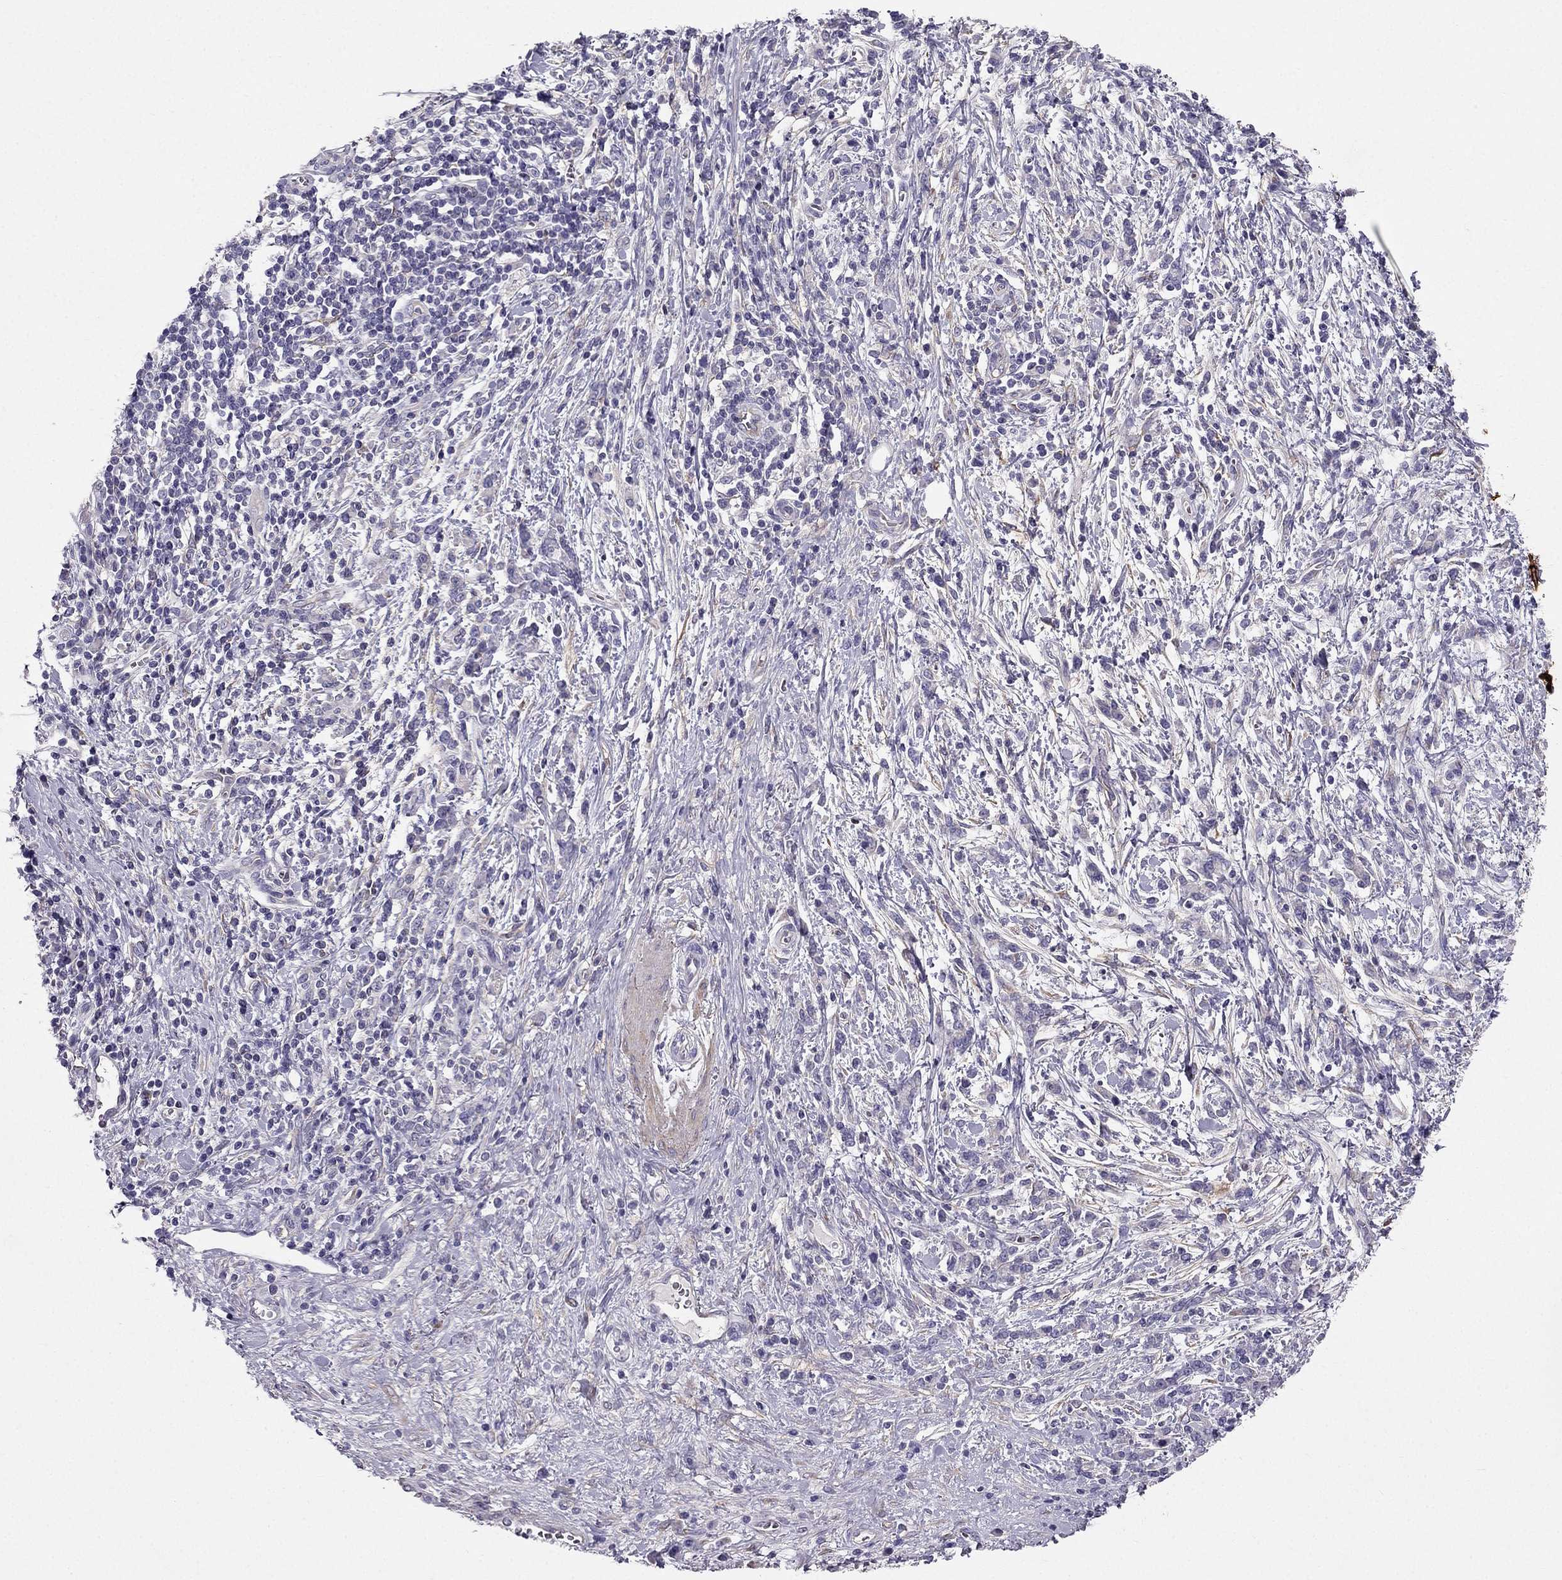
{"staining": {"intensity": "negative", "quantity": "none", "location": "none"}, "tissue": "stomach cancer", "cell_type": "Tumor cells", "image_type": "cancer", "snomed": [{"axis": "morphology", "description": "Adenocarcinoma, NOS"}, {"axis": "topography", "description": "Stomach"}], "caption": "Tumor cells show no significant positivity in stomach adenocarcinoma.", "gene": "SYT5", "patient": {"sex": "female", "age": 57}}